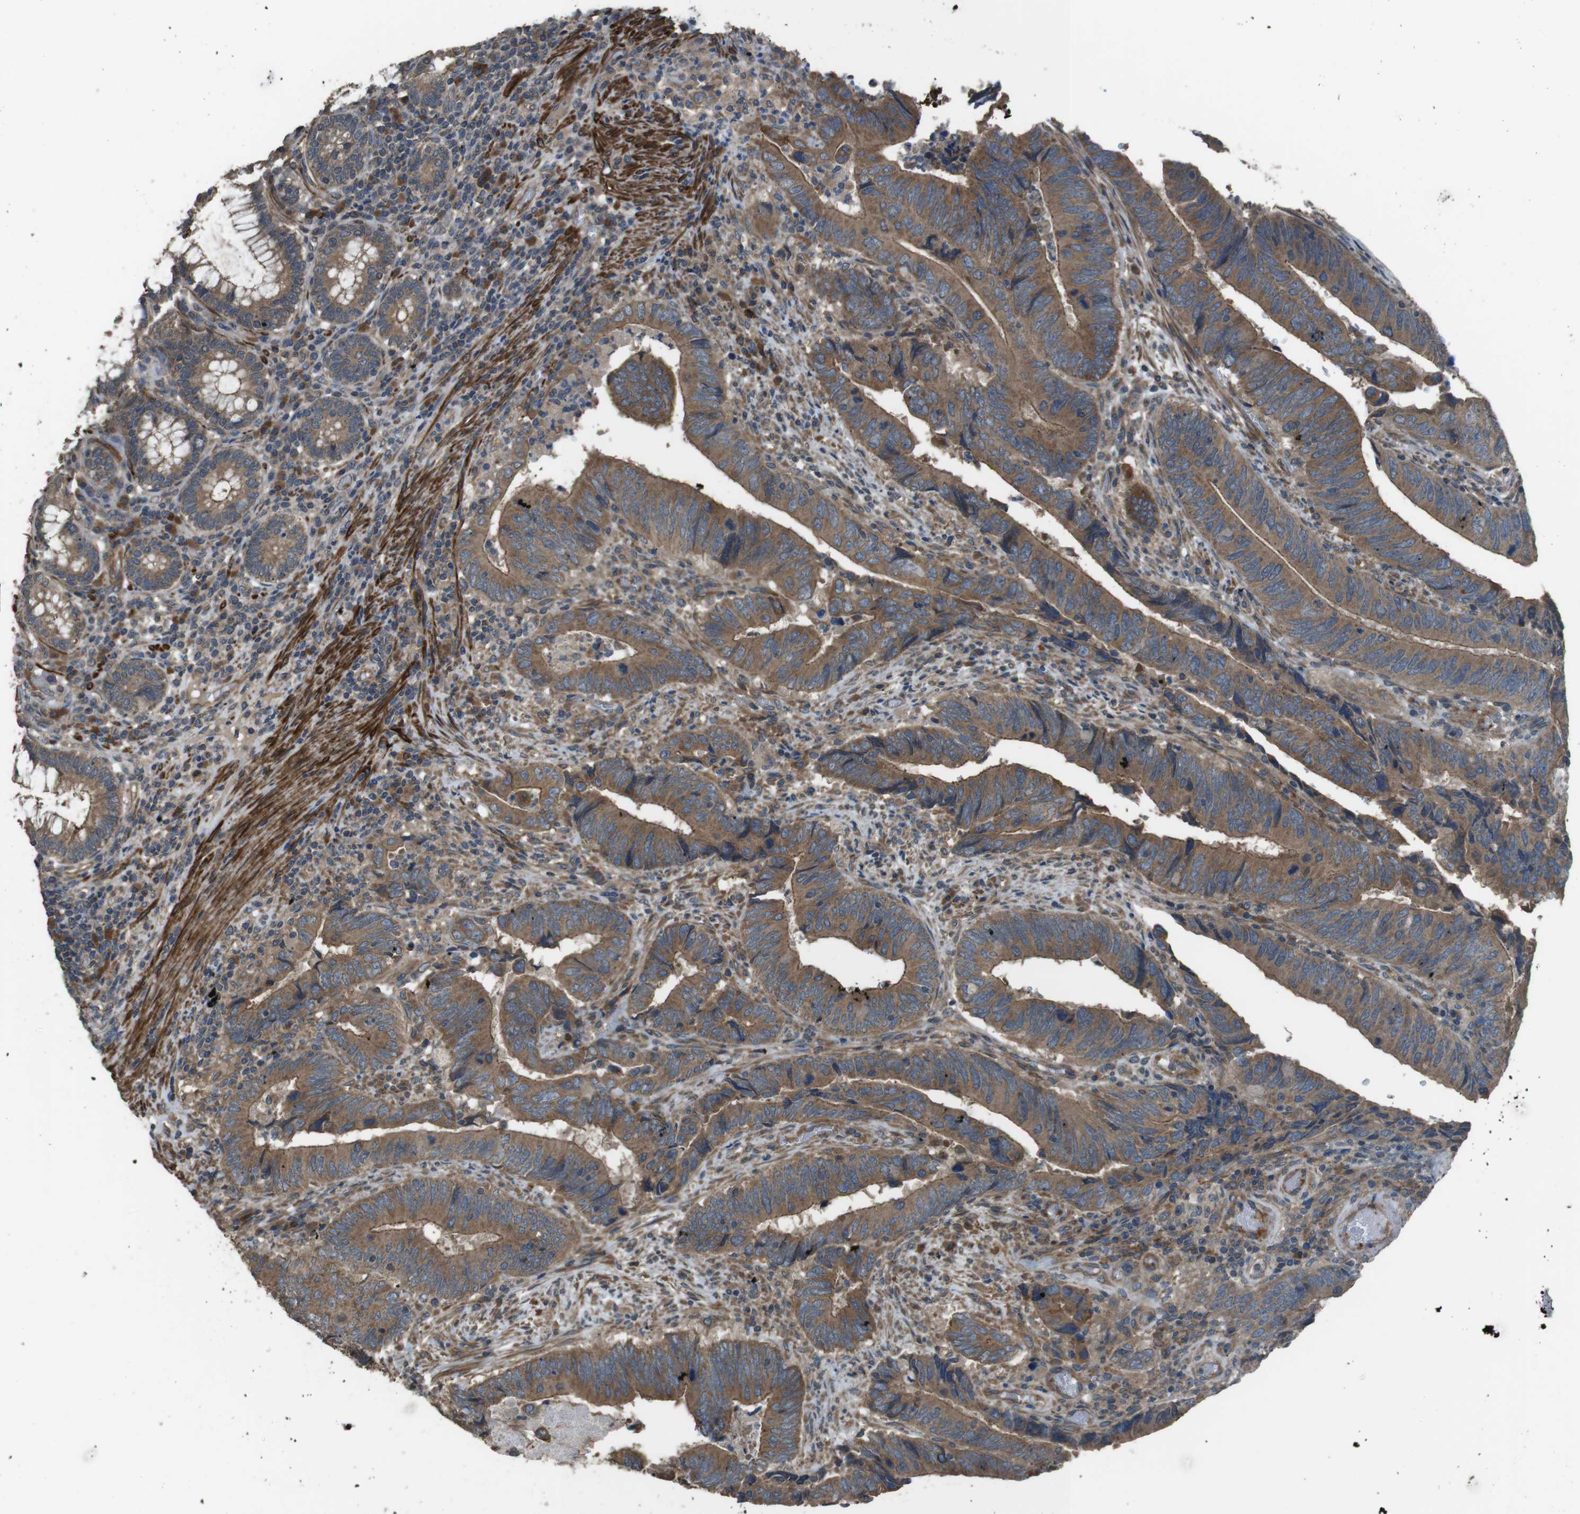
{"staining": {"intensity": "moderate", "quantity": ">75%", "location": "cytoplasmic/membranous"}, "tissue": "colorectal cancer", "cell_type": "Tumor cells", "image_type": "cancer", "snomed": [{"axis": "morphology", "description": "Normal tissue, NOS"}, {"axis": "morphology", "description": "Adenocarcinoma, NOS"}, {"axis": "topography", "description": "Colon"}], "caption": "Tumor cells display medium levels of moderate cytoplasmic/membranous positivity in about >75% of cells in colorectal cancer (adenocarcinoma). (DAB (3,3'-diaminobenzidine) IHC, brown staining for protein, blue staining for nuclei).", "gene": "FUT2", "patient": {"sex": "male", "age": 56}}